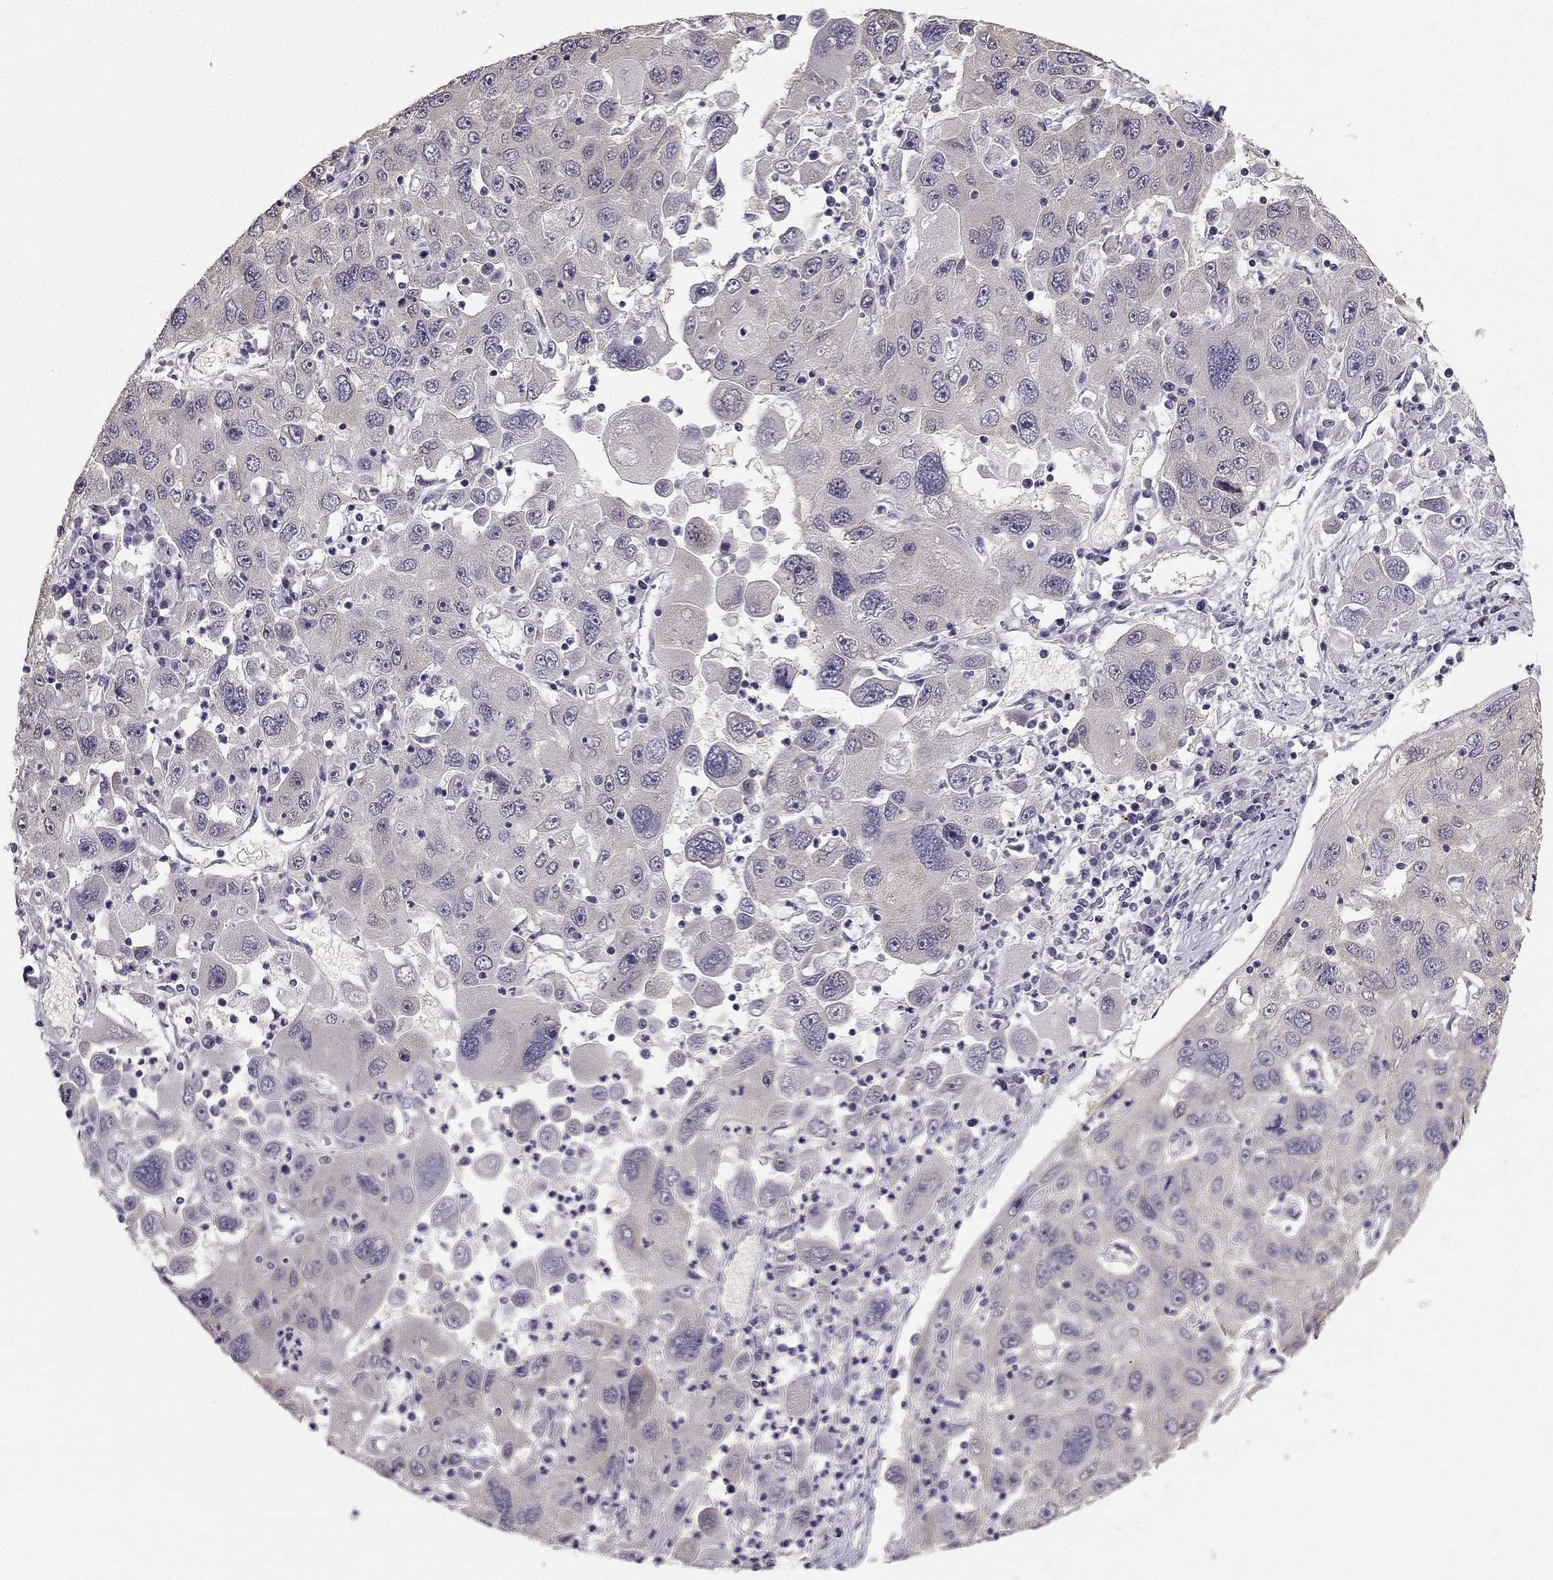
{"staining": {"intensity": "negative", "quantity": "none", "location": "none"}, "tissue": "stomach cancer", "cell_type": "Tumor cells", "image_type": "cancer", "snomed": [{"axis": "morphology", "description": "Adenocarcinoma, NOS"}, {"axis": "topography", "description": "Stomach"}], "caption": "The image displays no staining of tumor cells in stomach cancer.", "gene": "TSPYL5", "patient": {"sex": "male", "age": 56}}